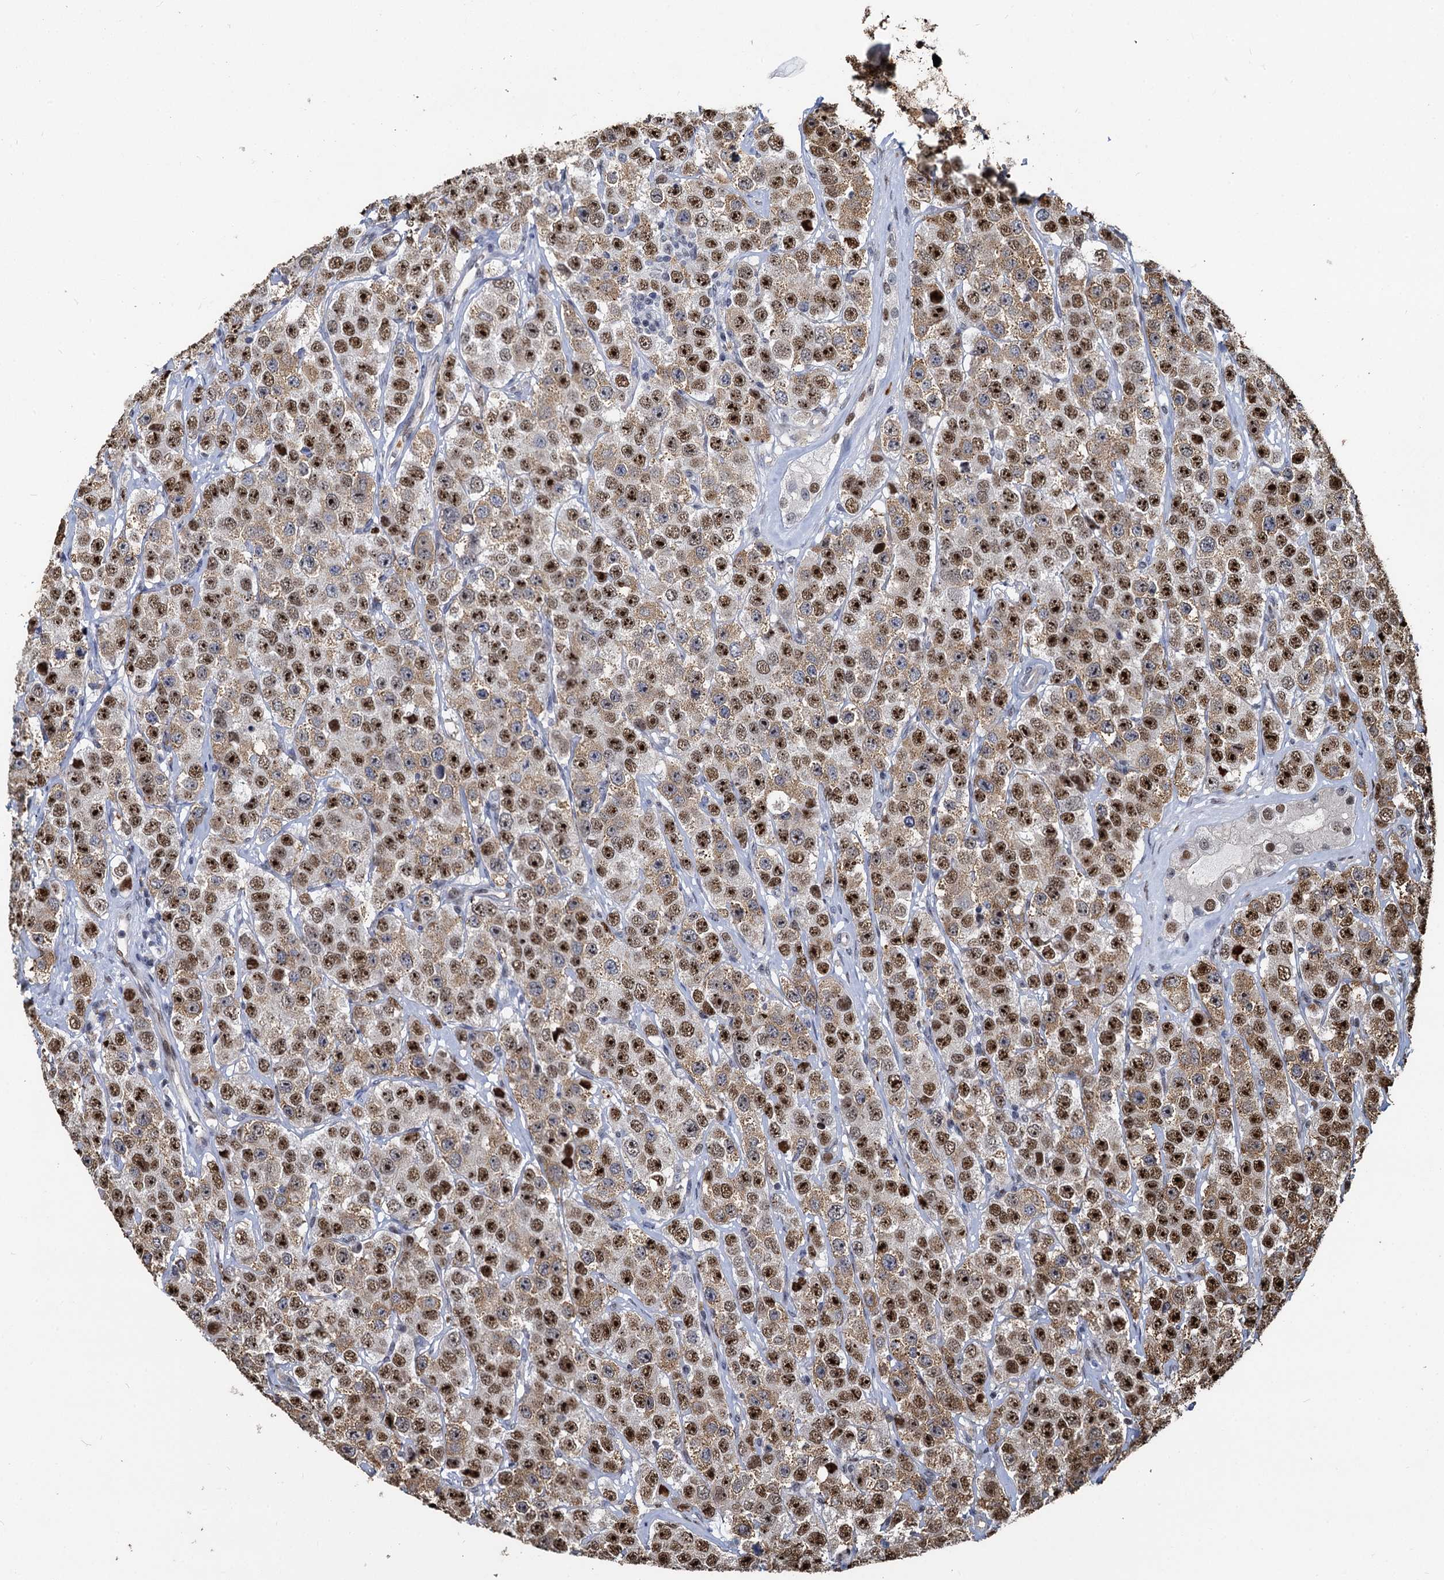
{"staining": {"intensity": "moderate", "quantity": ">75%", "location": "nuclear"}, "tissue": "testis cancer", "cell_type": "Tumor cells", "image_type": "cancer", "snomed": [{"axis": "morphology", "description": "Seminoma, NOS"}, {"axis": "topography", "description": "Testis"}], "caption": "This micrograph reveals seminoma (testis) stained with immunohistochemistry to label a protein in brown. The nuclear of tumor cells show moderate positivity for the protein. Nuclei are counter-stained blue.", "gene": "ANKRD49", "patient": {"sex": "male", "age": 28}}